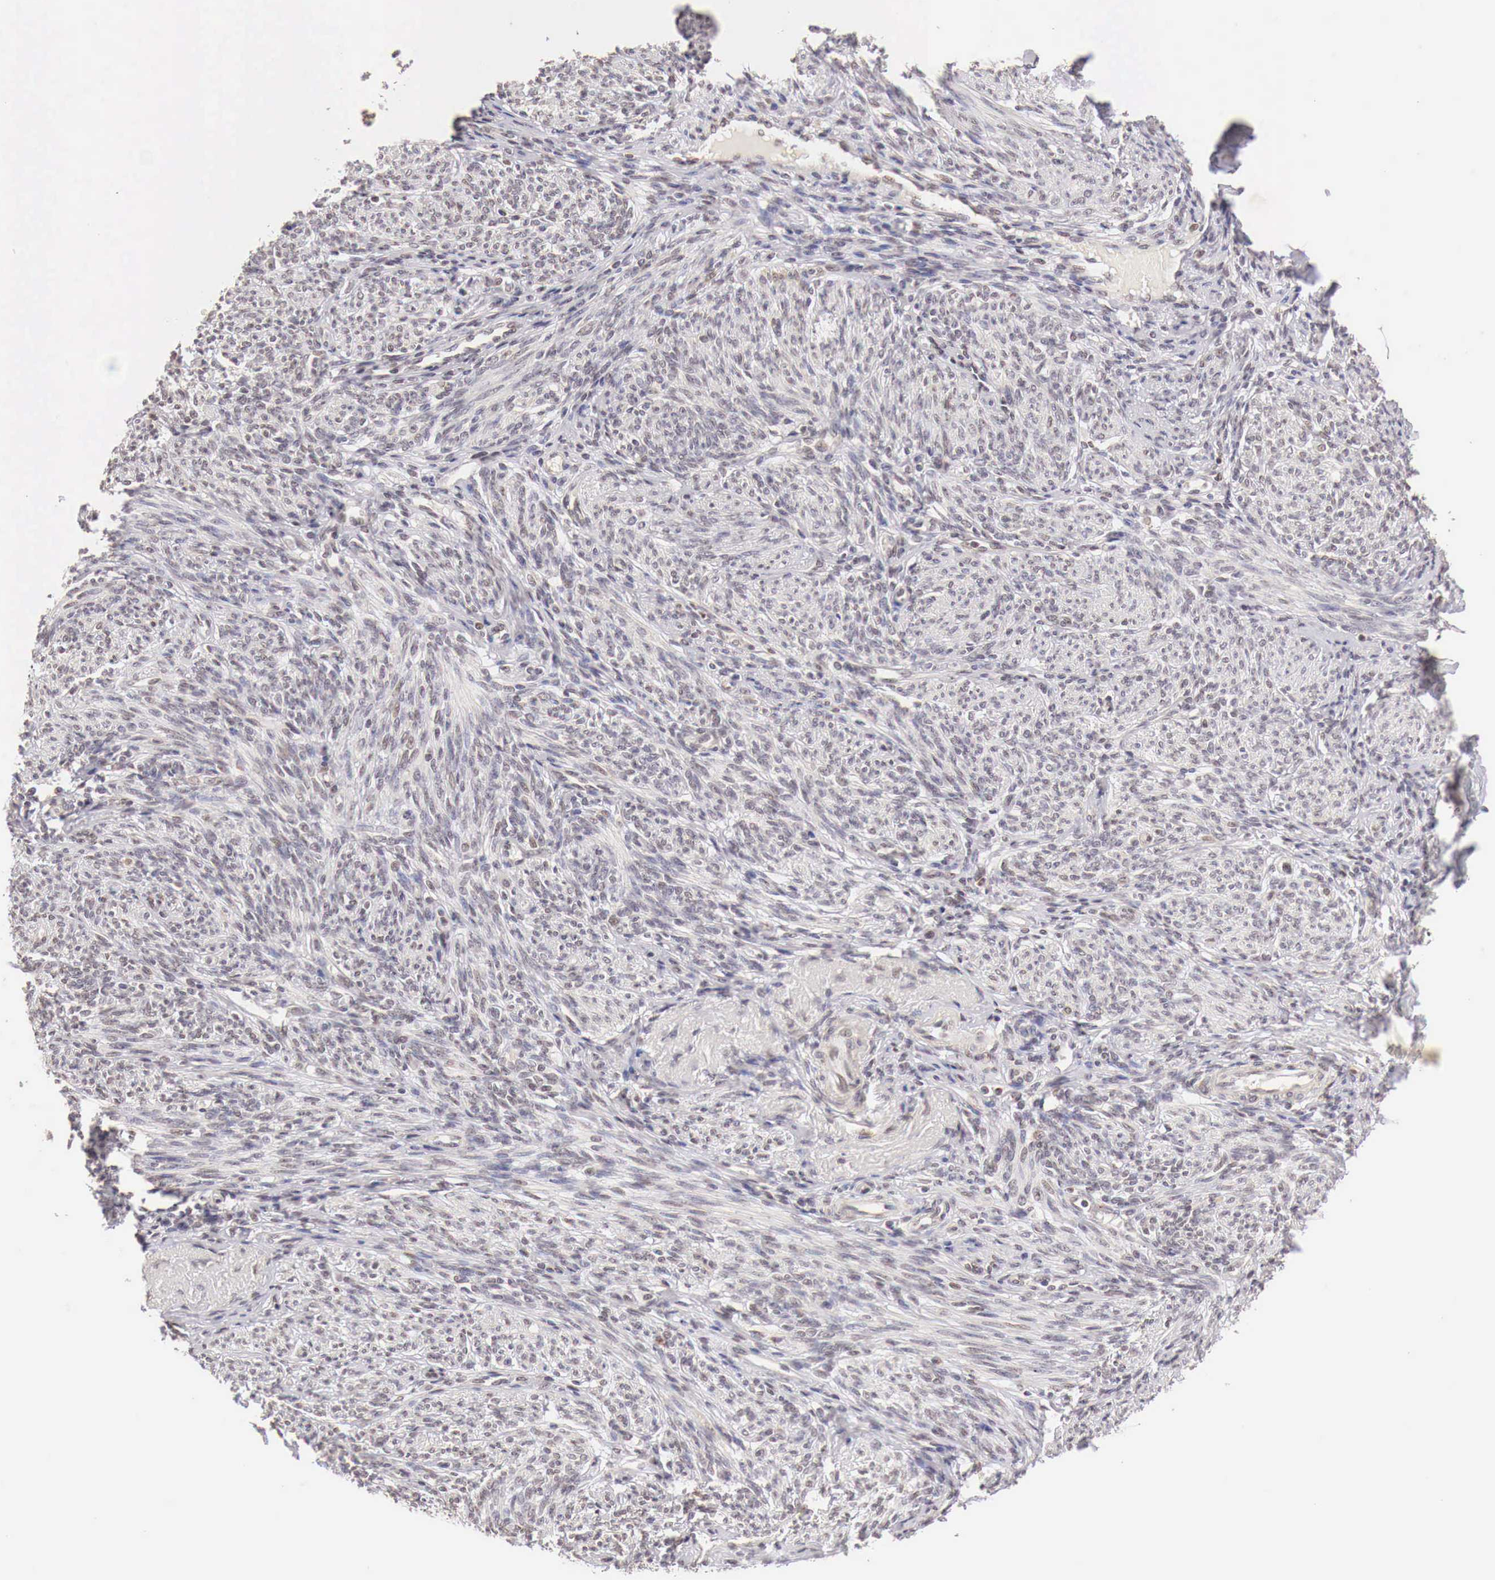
{"staining": {"intensity": "weak", "quantity": "25%-75%", "location": "nuclear"}, "tissue": "endometrium", "cell_type": "Cells in endometrial stroma", "image_type": "normal", "snomed": [{"axis": "morphology", "description": "Normal tissue, NOS"}, {"axis": "topography", "description": "Endometrium"}], "caption": "IHC (DAB) staining of unremarkable human endometrium shows weak nuclear protein expression in about 25%-75% of cells in endometrial stroma. The protein of interest is shown in brown color, while the nuclei are stained blue.", "gene": "GPKOW", "patient": {"sex": "female", "age": 82}}